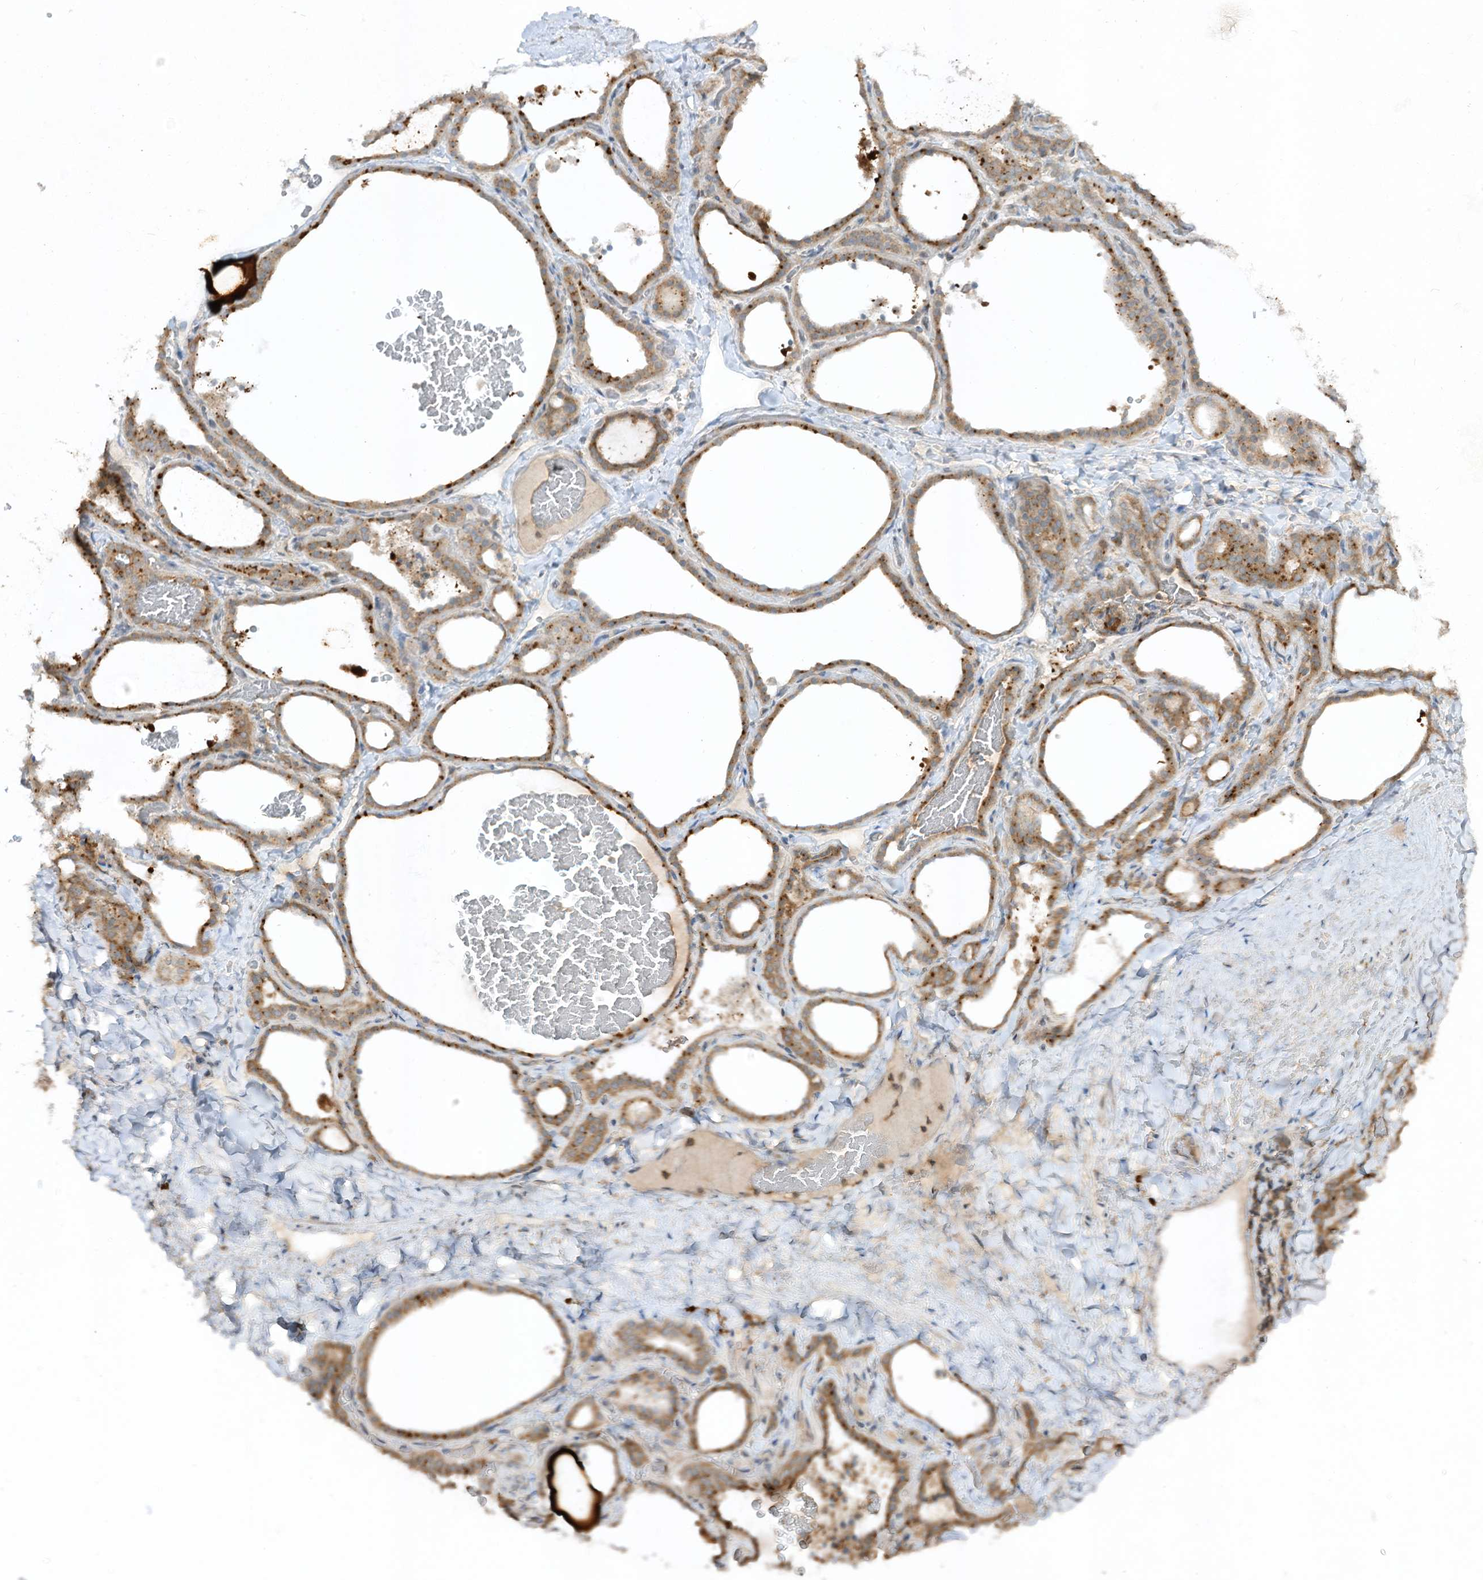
{"staining": {"intensity": "moderate", "quantity": ">75%", "location": "cytoplasmic/membranous"}, "tissue": "thyroid gland", "cell_type": "Glandular cells", "image_type": "normal", "snomed": [{"axis": "morphology", "description": "Normal tissue, NOS"}, {"axis": "topography", "description": "Thyroid gland"}], "caption": "An immunohistochemistry image of benign tissue is shown. Protein staining in brown shows moderate cytoplasmic/membranous positivity in thyroid gland within glandular cells.", "gene": "LDAH", "patient": {"sex": "female", "age": 22}}